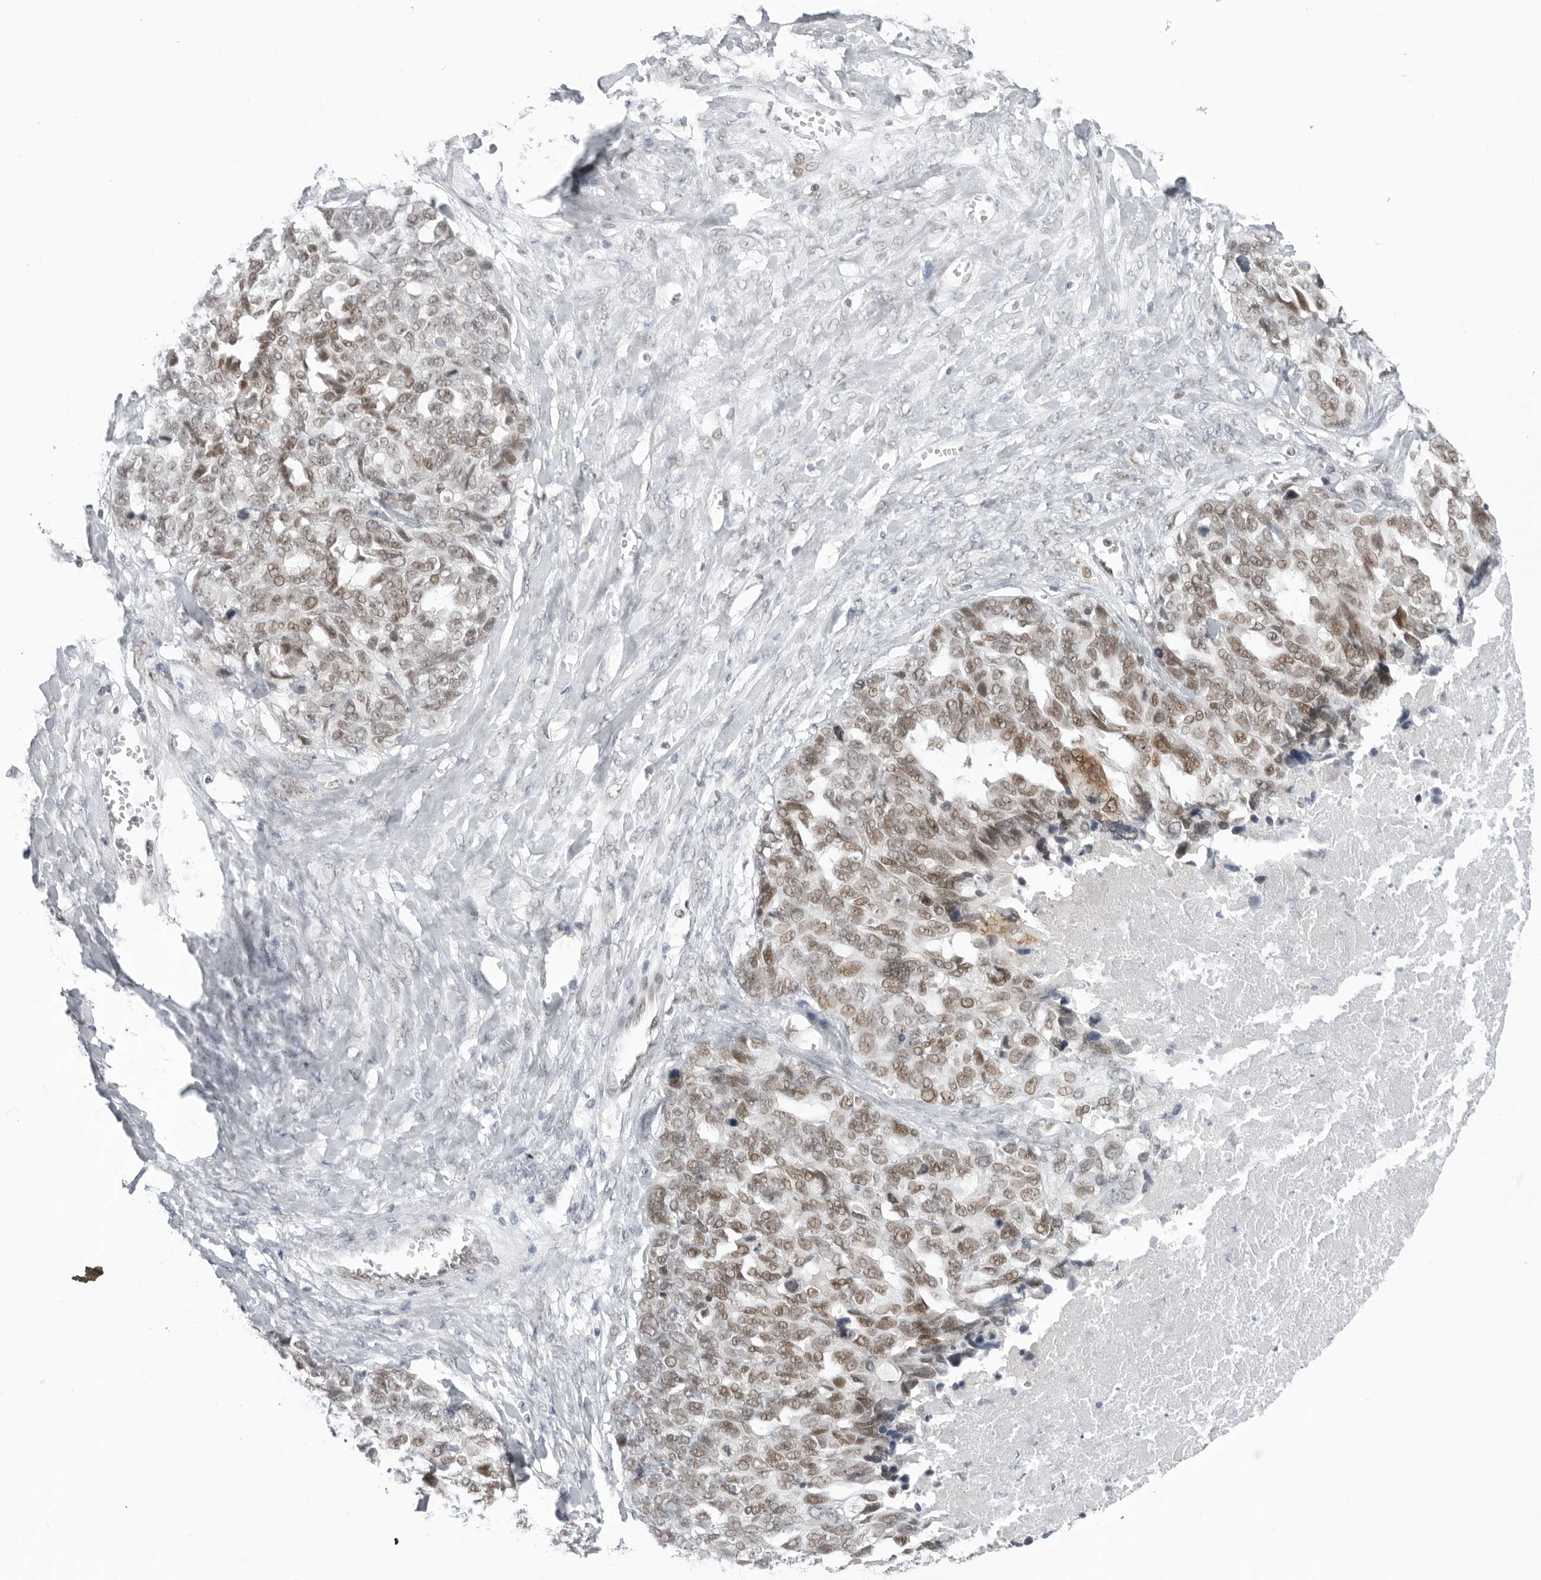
{"staining": {"intensity": "moderate", "quantity": ">75%", "location": "nuclear"}, "tissue": "ovarian cancer", "cell_type": "Tumor cells", "image_type": "cancer", "snomed": [{"axis": "morphology", "description": "Cystadenocarcinoma, serous, NOS"}, {"axis": "topography", "description": "Ovary"}], "caption": "Protein positivity by immunohistochemistry demonstrates moderate nuclear staining in about >75% of tumor cells in serous cystadenocarcinoma (ovarian). The staining is performed using DAB (3,3'-diaminobenzidine) brown chromogen to label protein expression. The nuclei are counter-stained blue using hematoxylin.", "gene": "FOXK2", "patient": {"sex": "female", "age": 79}}